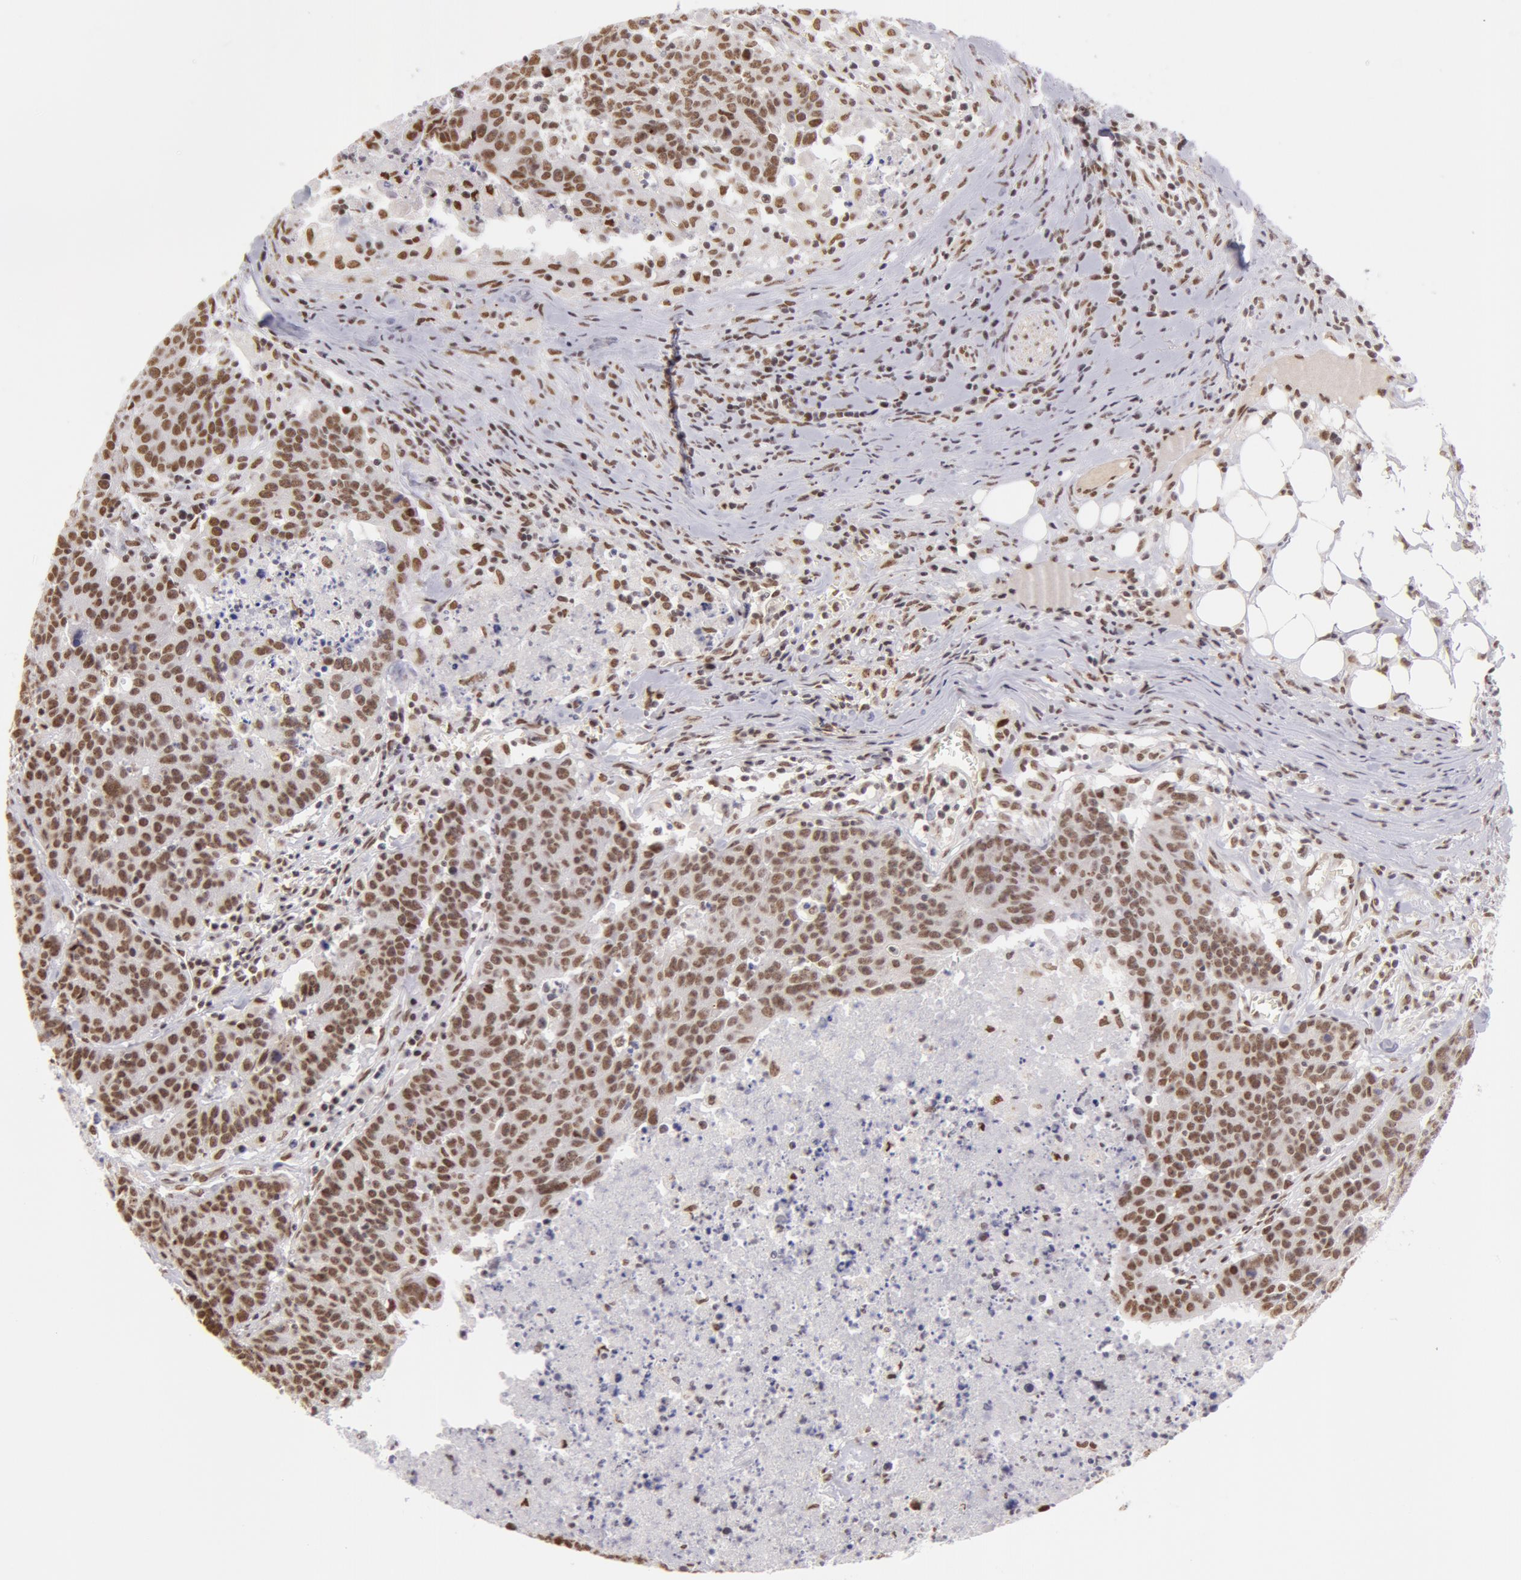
{"staining": {"intensity": "moderate", "quantity": ">75%", "location": "nuclear"}, "tissue": "colorectal cancer", "cell_type": "Tumor cells", "image_type": "cancer", "snomed": [{"axis": "morphology", "description": "Adenocarcinoma, NOS"}, {"axis": "topography", "description": "Colon"}], "caption": "Colorectal cancer (adenocarcinoma) was stained to show a protein in brown. There is medium levels of moderate nuclear staining in approximately >75% of tumor cells. (brown staining indicates protein expression, while blue staining denotes nuclei).", "gene": "VRTN", "patient": {"sex": "female", "age": 53}}